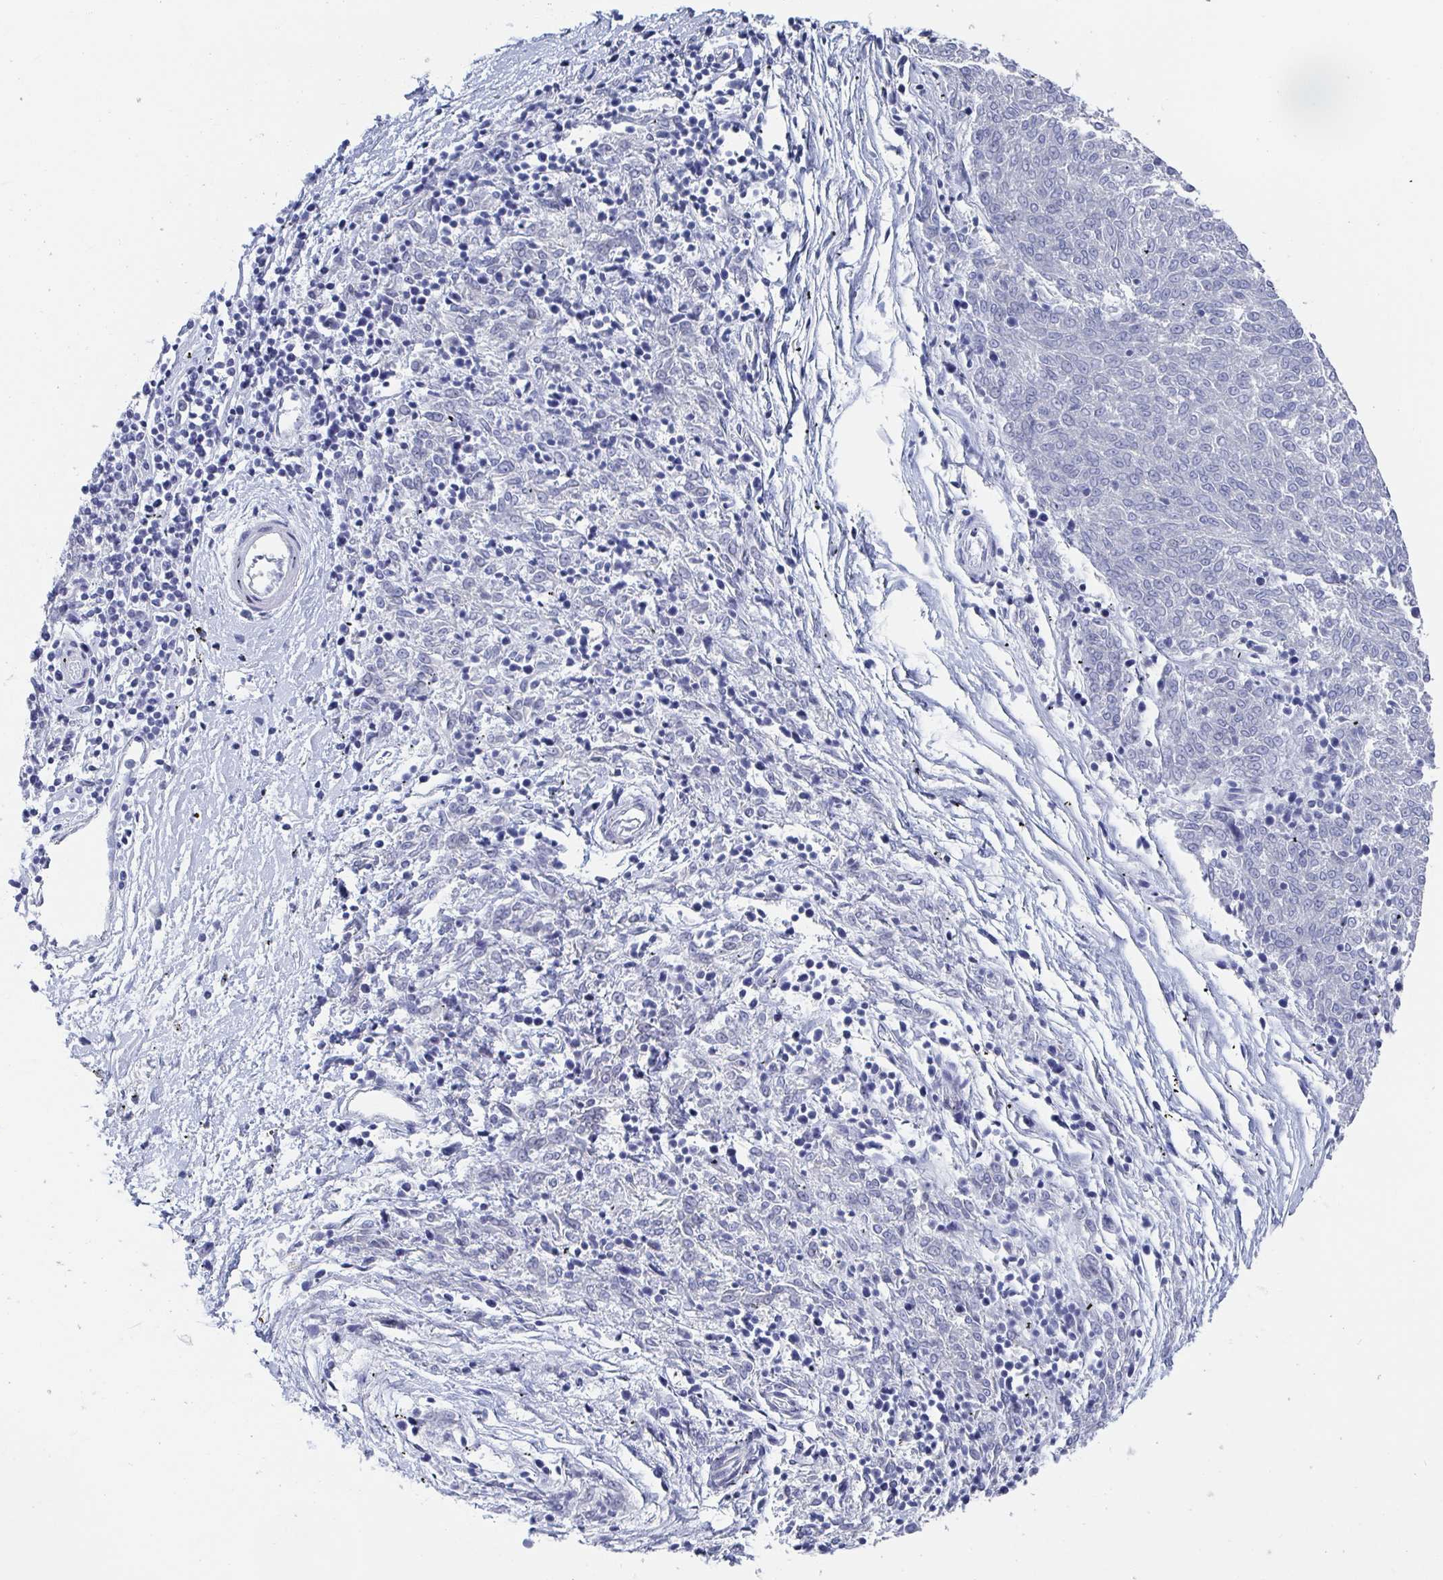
{"staining": {"intensity": "negative", "quantity": "none", "location": "none"}, "tissue": "melanoma", "cell_type": "Tumor cells", "image_type": "cancer", "snomed": [{"axis": "morphology", "description": "Malignant melanoma, NOS"}, {"axis": "topography", "description": "Skin"}], "caption": "Immunohistochemical staining of melanoma shows no significant staining in tumor cells.", "gene": "CAMKV", "patient": {"sex": "female", "age": 72}}